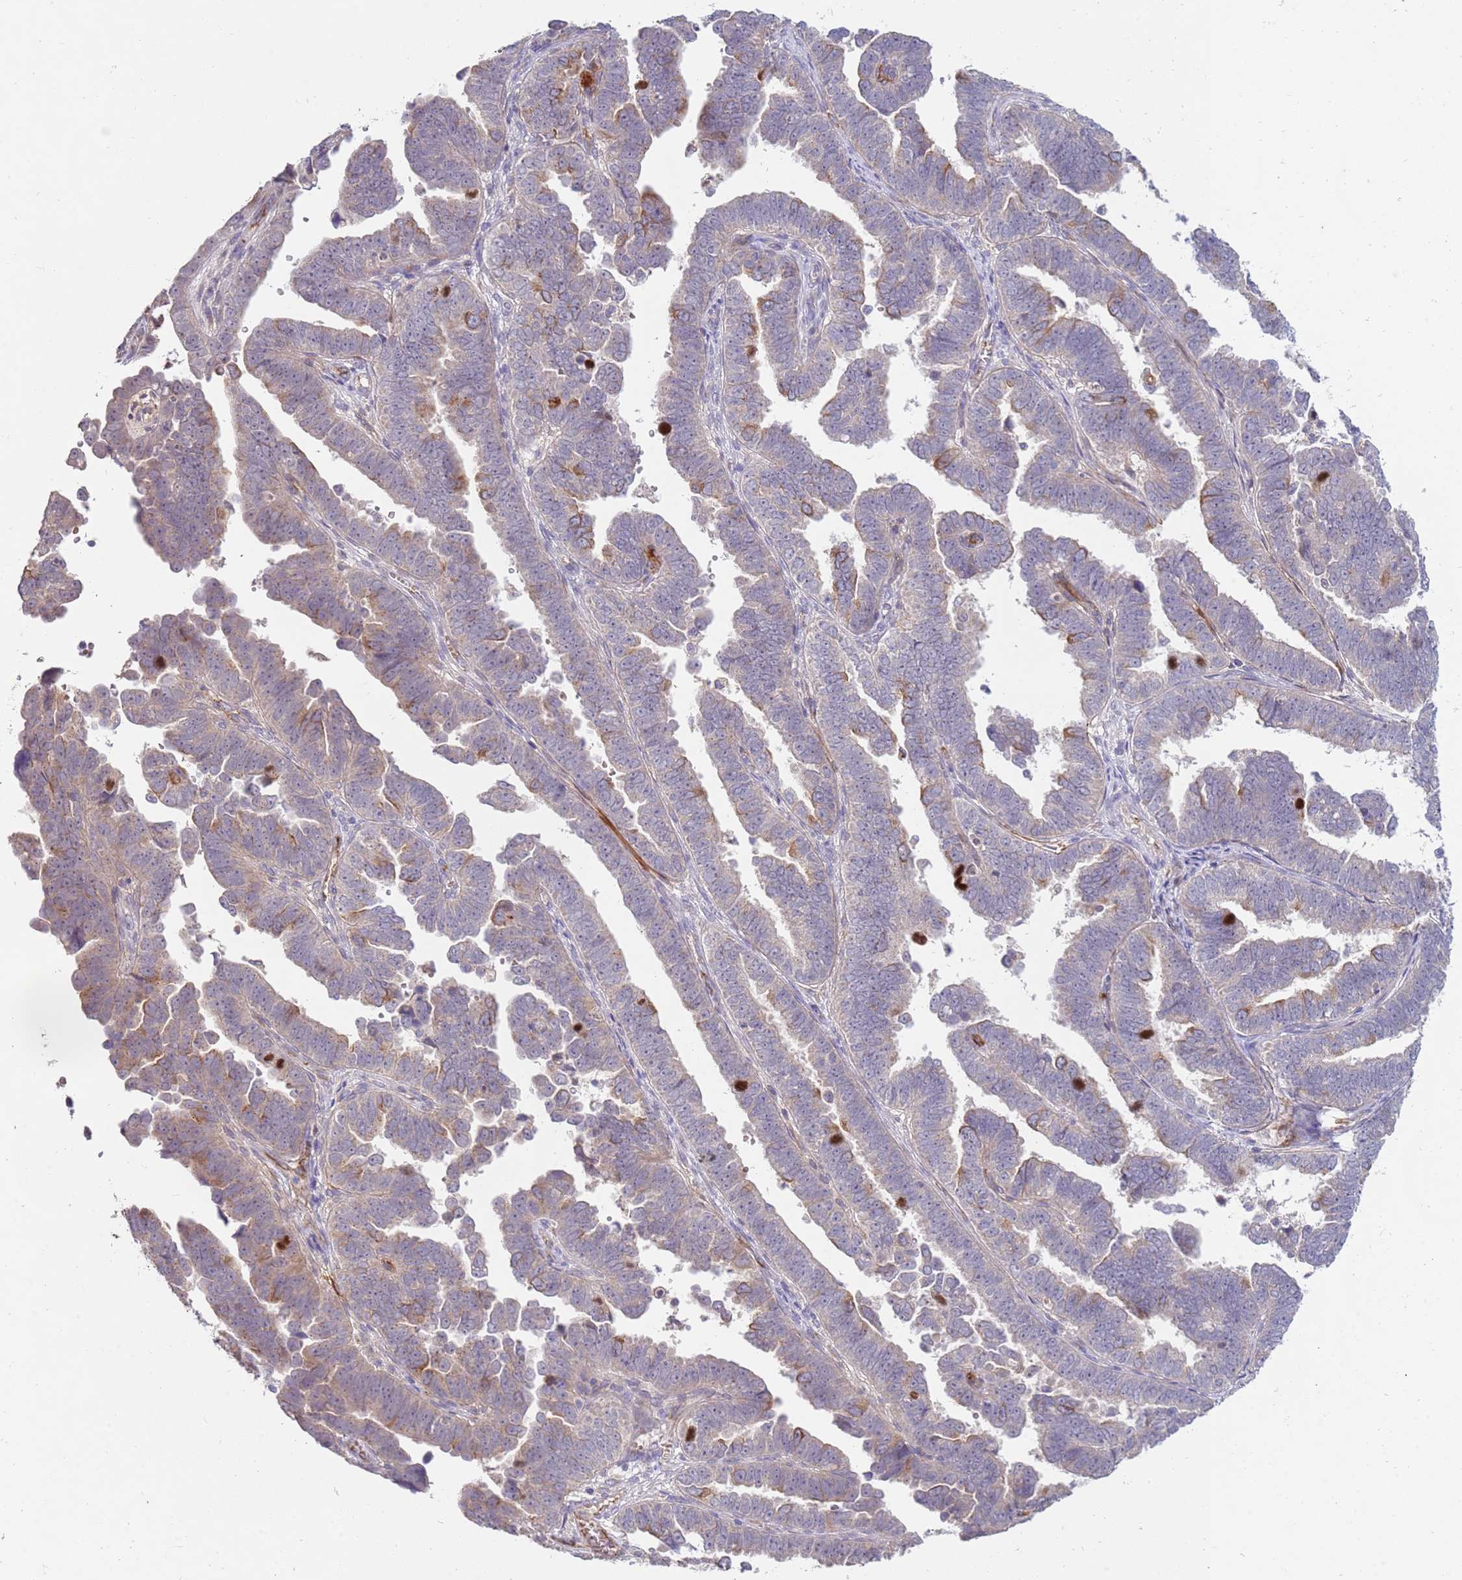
{"staining": {"intensity": "moderate", "quantity": "<25%", "location": "cytoplasmic/membranous"}, "tissue": "endometrial cancer", "cell_type": "Tumor cells", "image_type": "cancer", "snomed": [{"axis": "morphology", "description": "Adenocarcinoma, NOS"}, {"axis": "topography", "description": "Endometrium"}], "caption": "Immunohistochemistry (DAB) staining of human endometrial cancer (adenocarcinoma) displays moderate cytoplasmic/membranous protein expression in about <25% of tumor cells.", "gene": "NMUR2", "patient": {"sex": "female", "age": 75}}